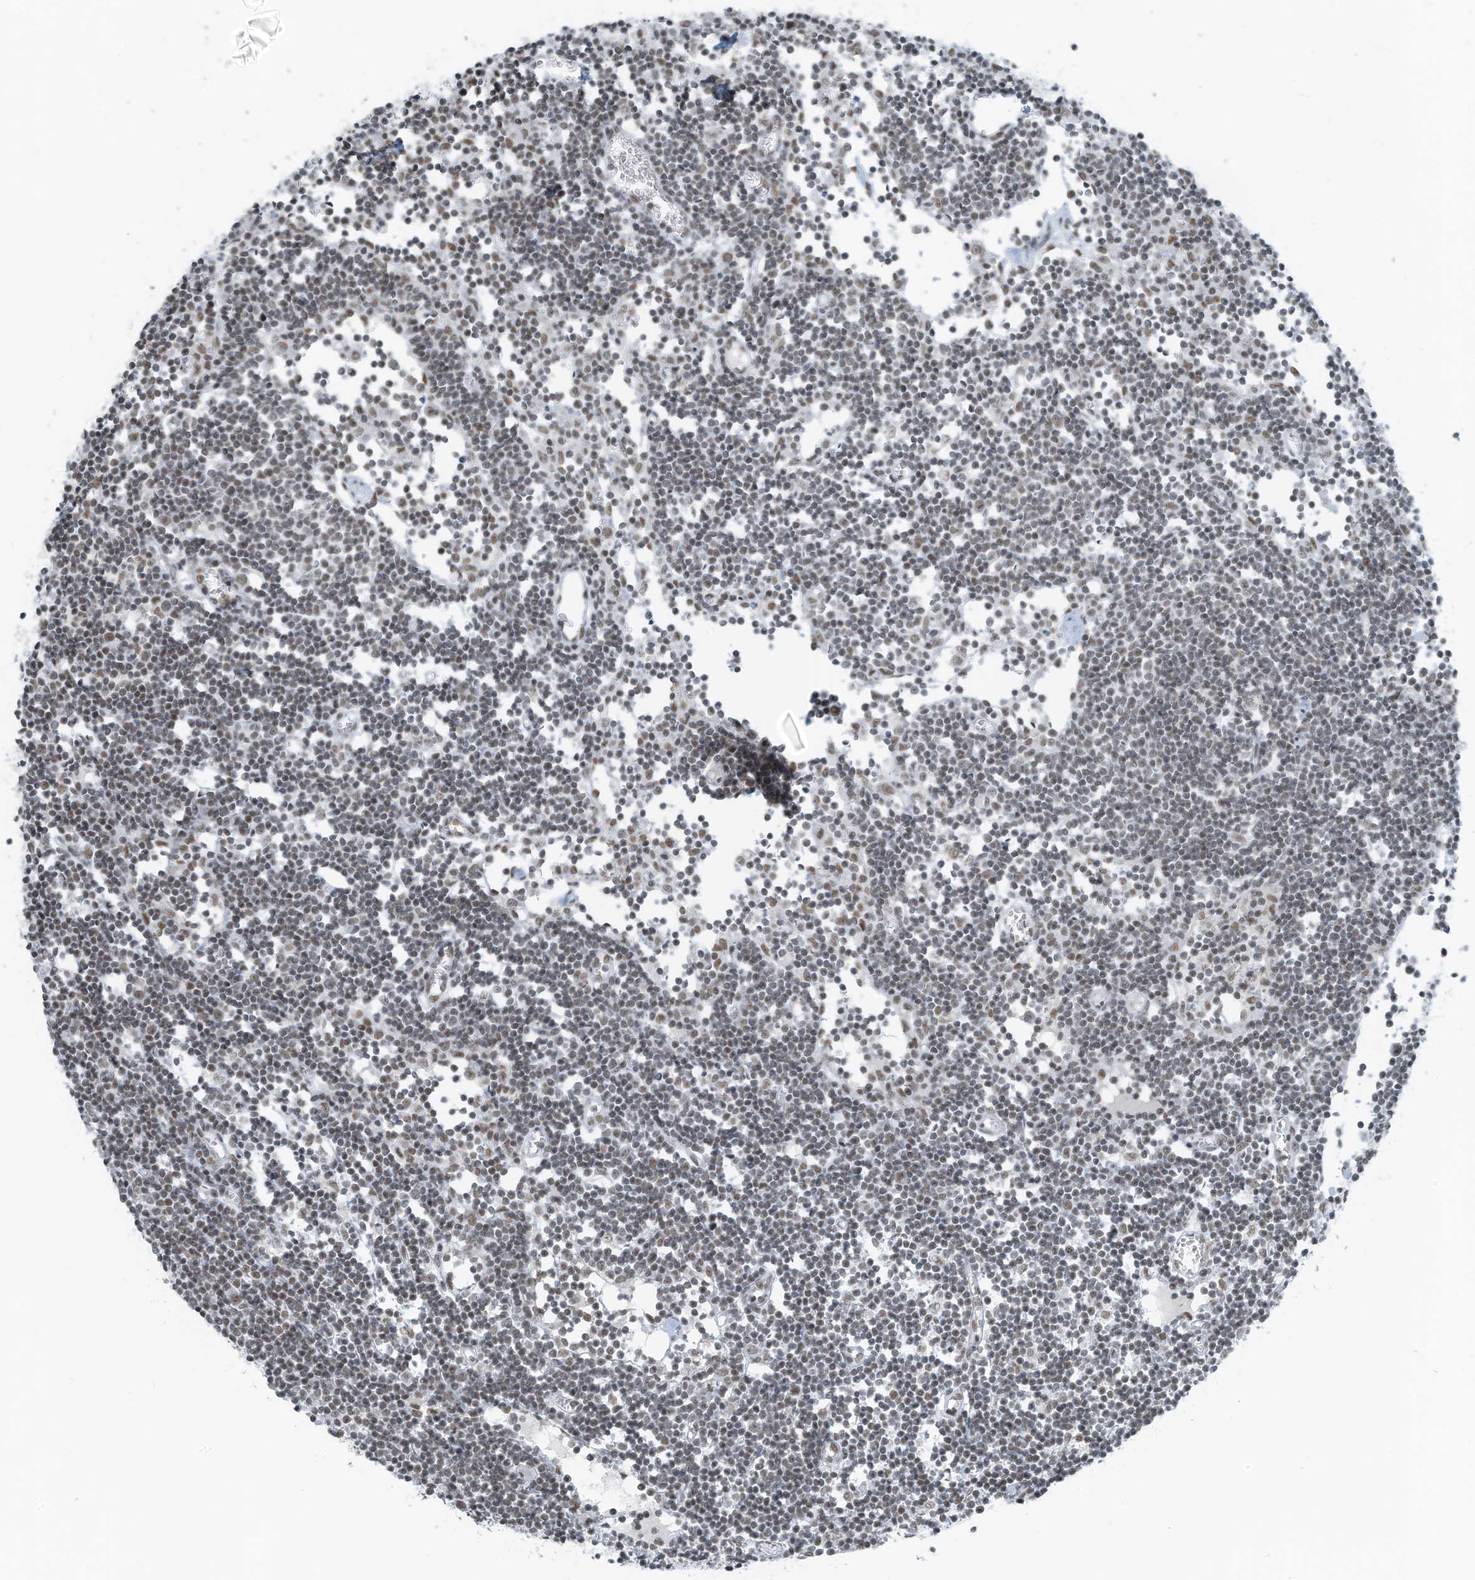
{"staining": {"intensity": "negative", "quantity": "none", "location": "none"}, "tissue": "lymph node", "cell_type": "Germinal center cells", "image_type": "normal", "snomed": [{"axis": "morphology", "description": "Normal tissue, NOS"}, {"axis": "topography", "description": "Lymph node"}], "caption": "Immunohistochemistry (IHC) histopathology image of normal lymph node stained for a protein (brown), which shows no positivity in germinal center cells.", "gene": "WRNIP1", "patient": {"sex": "female", "age": 11}}